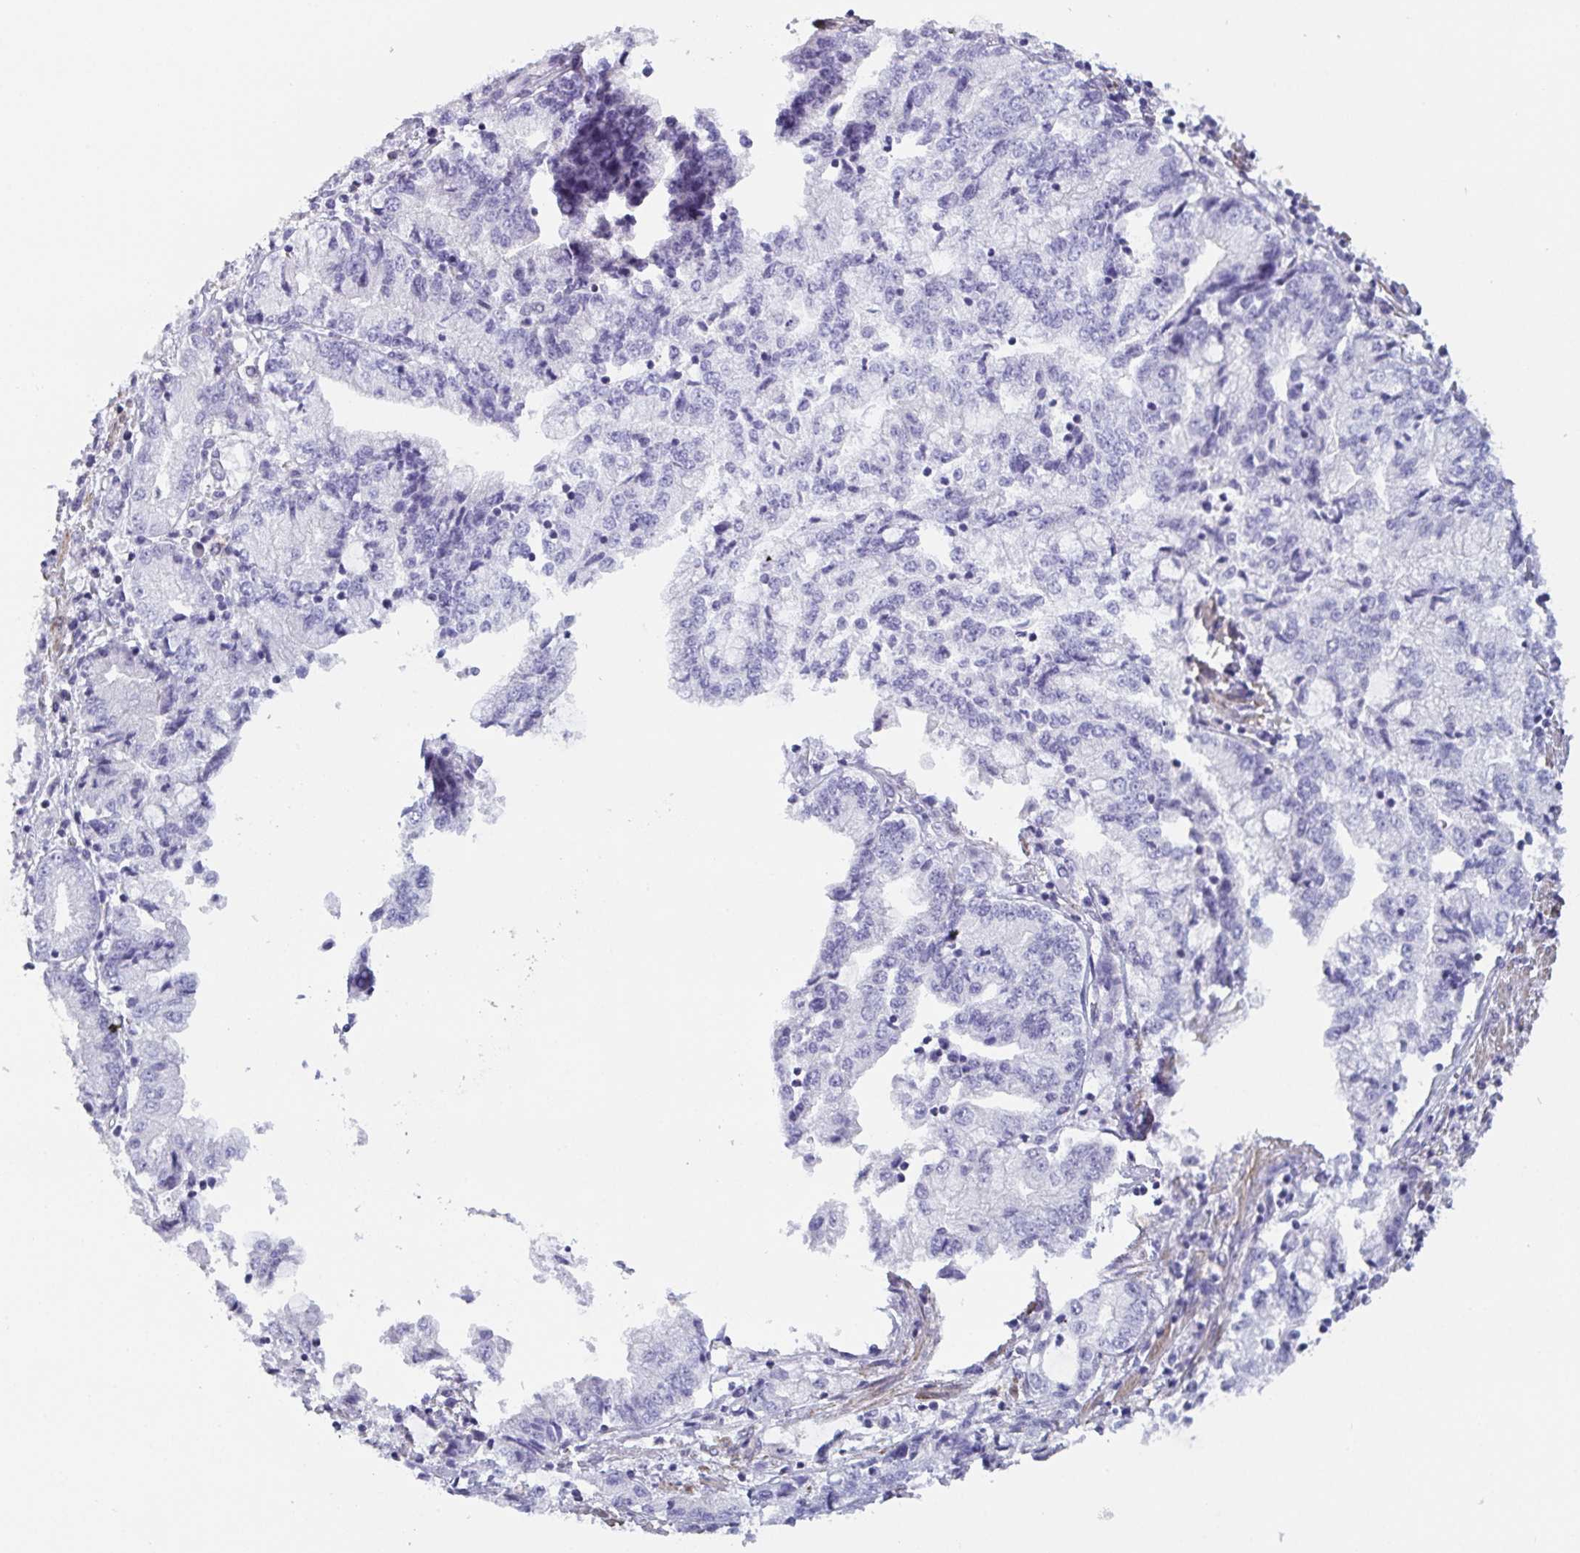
{"staining": {"intensity": "negative", "quantity": "none", "location": "none"}, "tissue": "stomach cancer", "cell_type": "Tumor cells", "image_type": "cancer", "snomed": [{"axis": "morphology", "description": "Adenocarcinoma, NOS"}, {"axis": "topography", "description": "Stomach, upper"}], "caption": "Immunohistochemistry micrograph of human stomach cancer stained for a protein (brown), which displays no staining in tumor cells.", "gene": "OR5P3", "patient": {"sex": "female", "age": 74}}